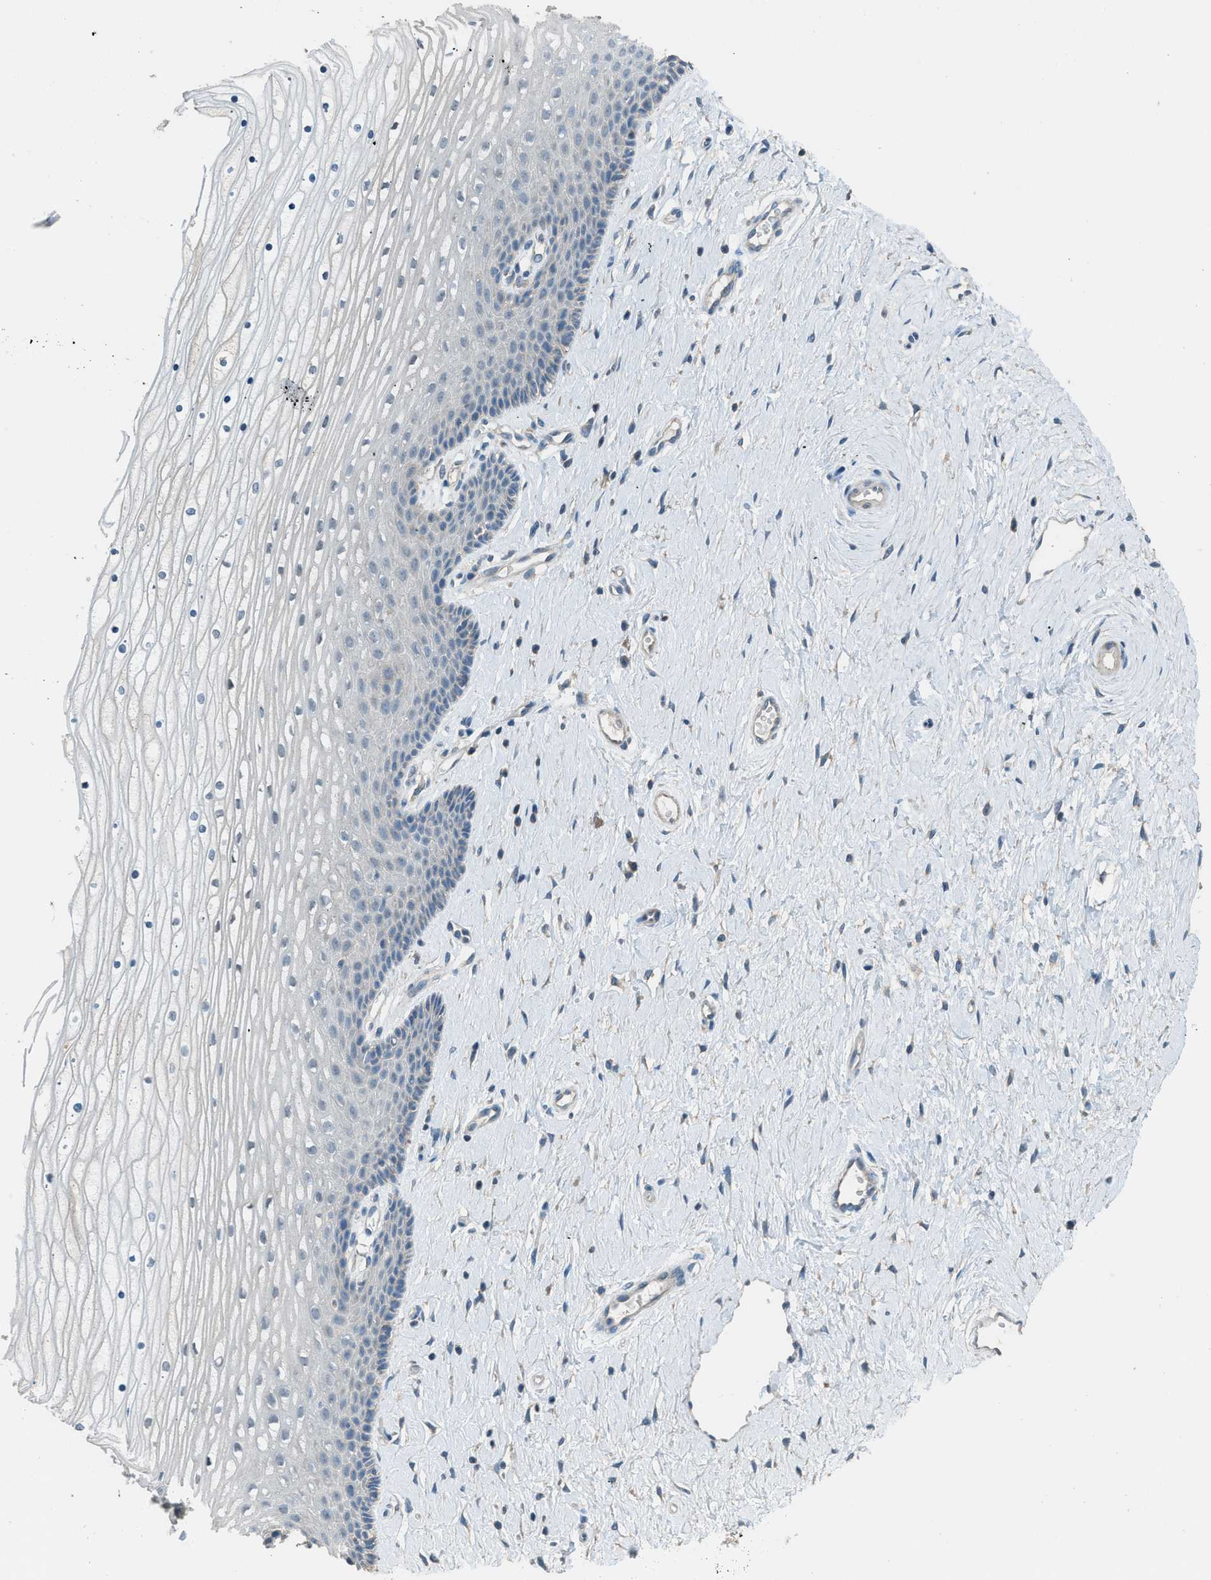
{"staining": {"intensity": "negative", "quantity": "none", "location": "none"}, "tissue": "cervix", "cell_type": "Squamous epithelial cells", "image_type": "normal", "snomed": [{"axis": "morphology", "description": "Normal tissue, NOS"}, {"axis": "topography", "description": "Cervix"}], "caption": "This image is of unremarkable cervix stained with immunohistochemistry to label a protein in brown with the nuclei are counter-stained blue. There is no expression in squamous epithelial cells.", "gene": "TIMD4", "patient": {"sex": "female", "age": 39}}